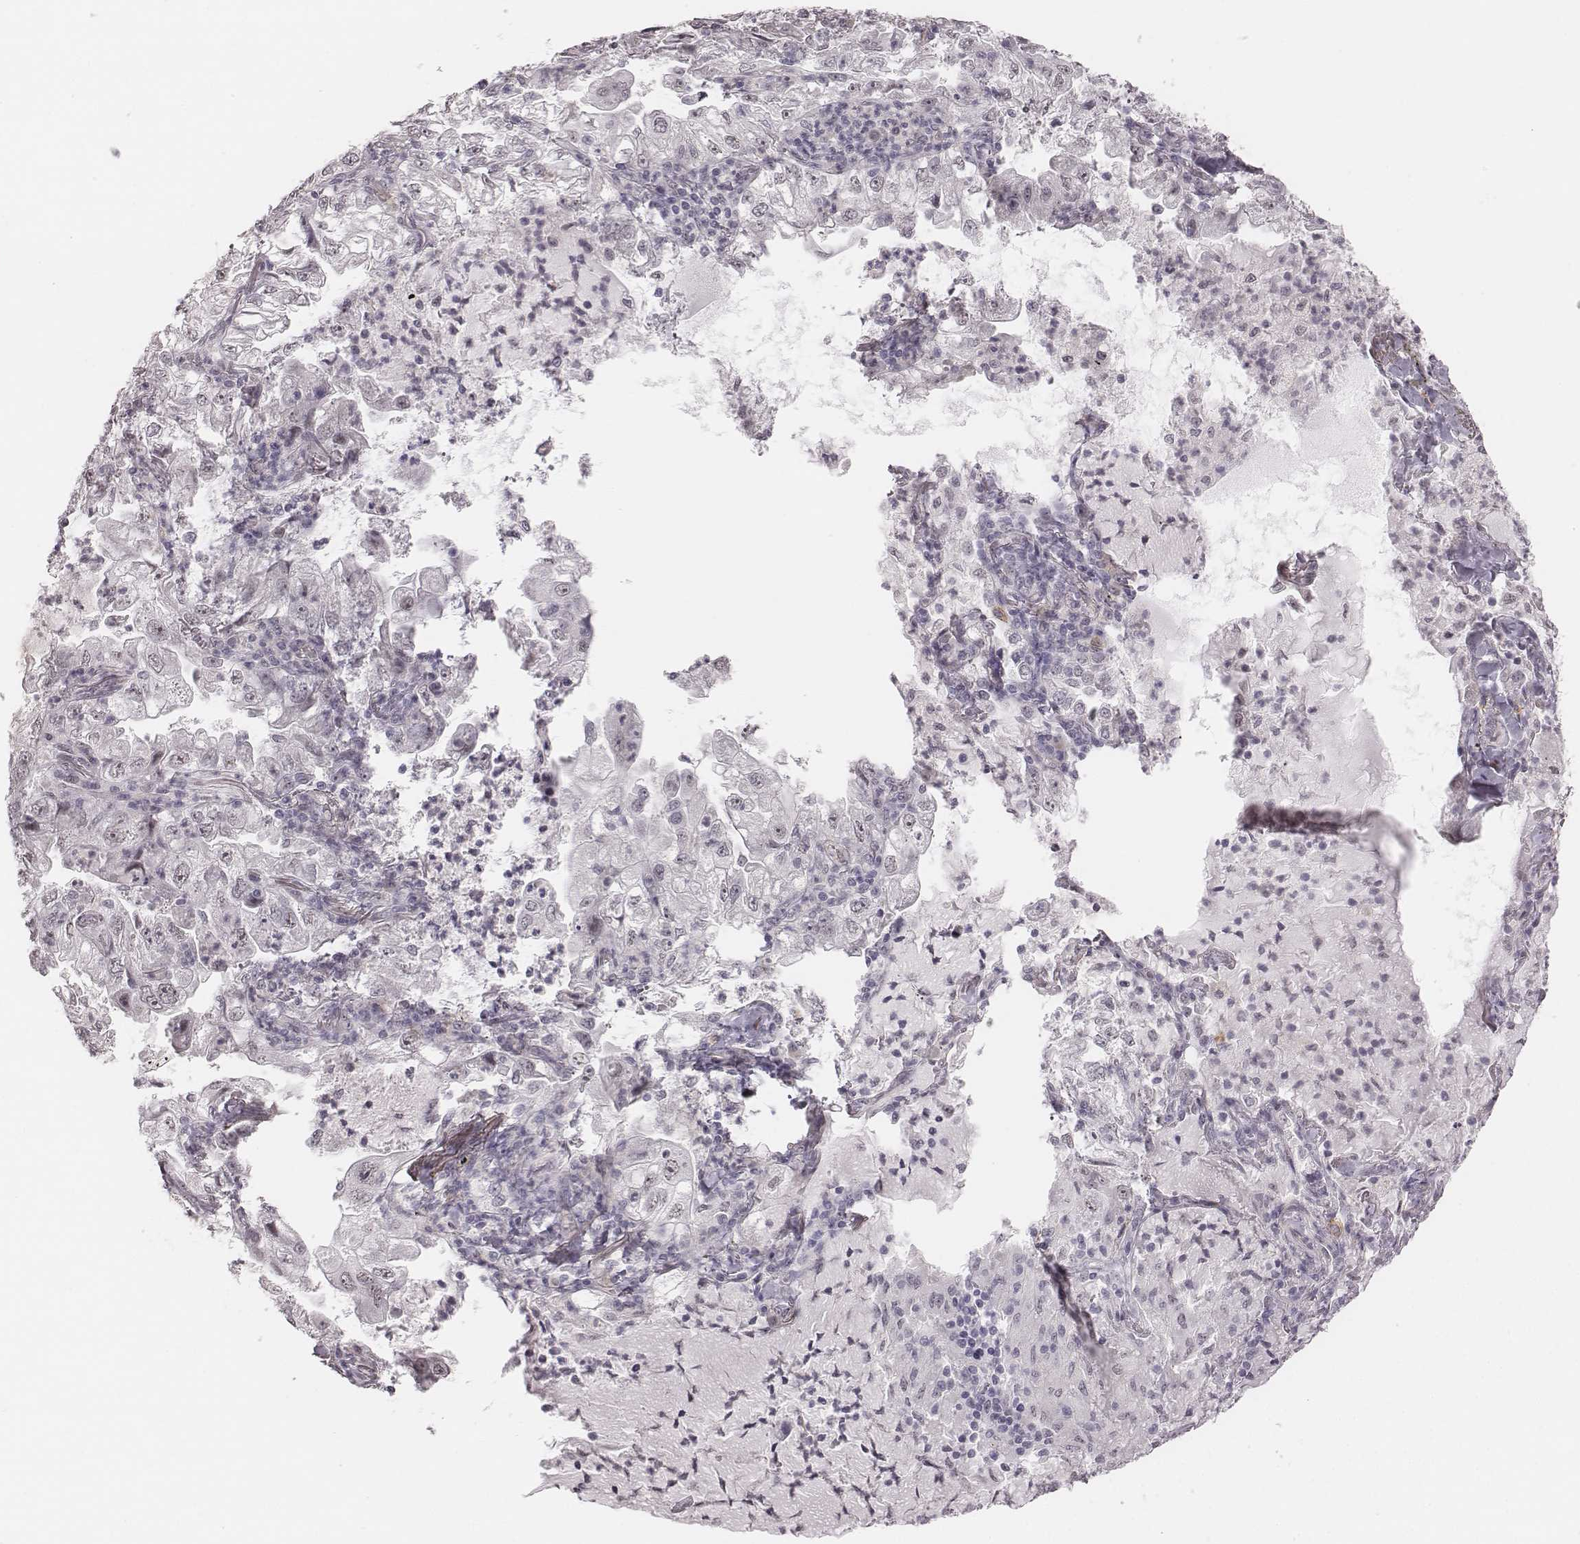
{"staining": {"intensity": "negative", "quantity": "none", "location": "none"}, "tissue": "lung cancer", "cell_type": "Tumor cells", "image_type": "cancer", "snomed": [{"axis": "morphology", "description": "Adenocarcinoma, NOS"}, {"axis": "topography", "description": "Lung"}], "caption": "The IHC image has no significant expression in tumor cells of lung cancer (adenocarcinoma) tissue.", "gene": "RPGRIP1", "patient": {"sex": "female", "age": 73}}